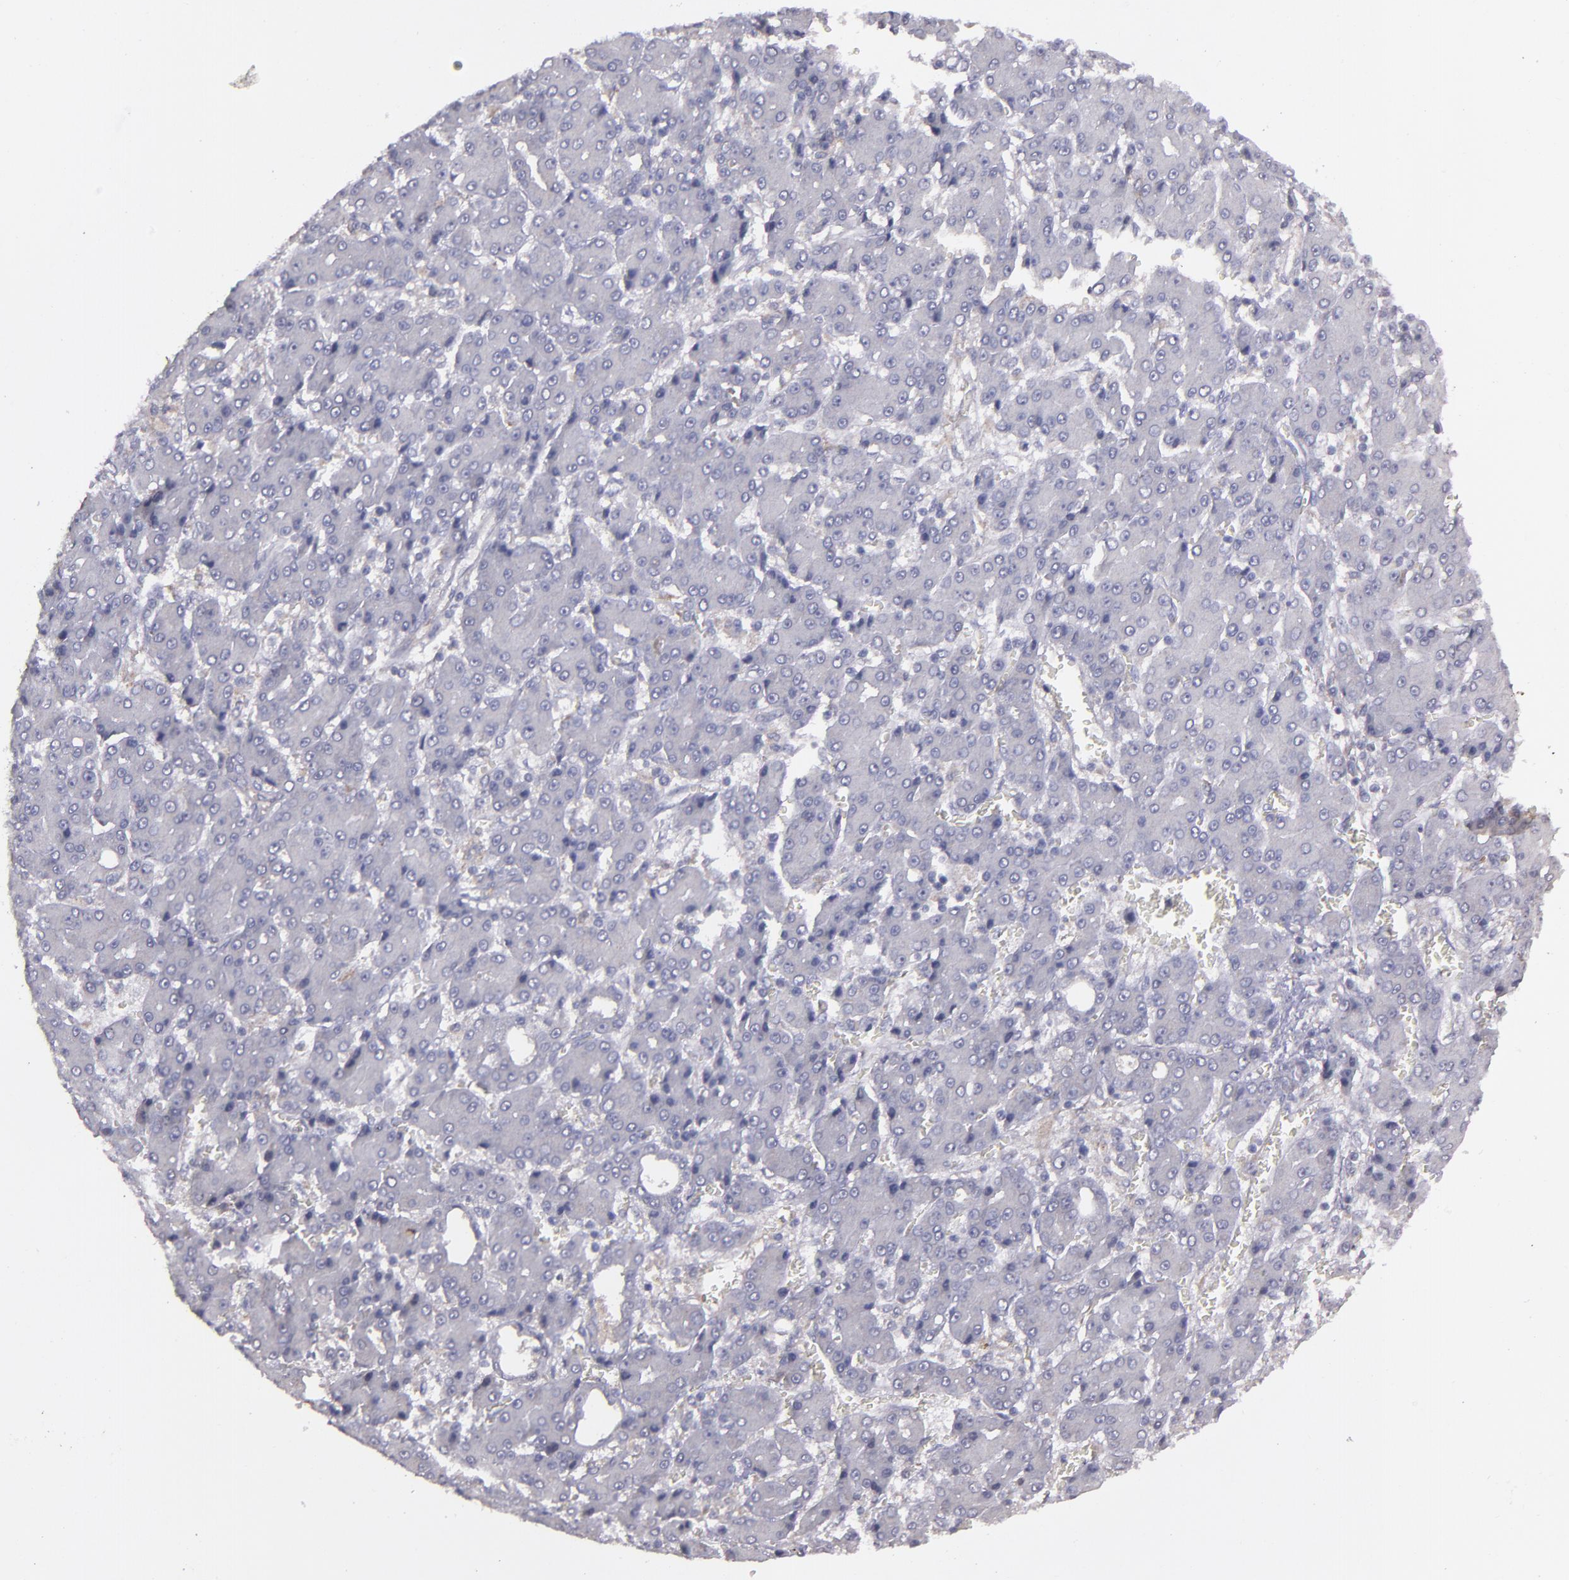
{"staining": {"intensity": "negative", "quantity": "none", "location": "none"}, "tissue": "liver cancer", "cell_type": "Tumor cells", "image_type": "cancer", "snomed": [{"axis": "morphology", "description": "Carcinoma, Hepatocellular, NOS"}, {"axis": "topography", "description": "Liver"}], "caption": "A micrograph of liver cancer stained for a protein shows no brown staining in tumor cells.", "gene": "MASP1", "patient": {"sex": "male", "age": 69}}